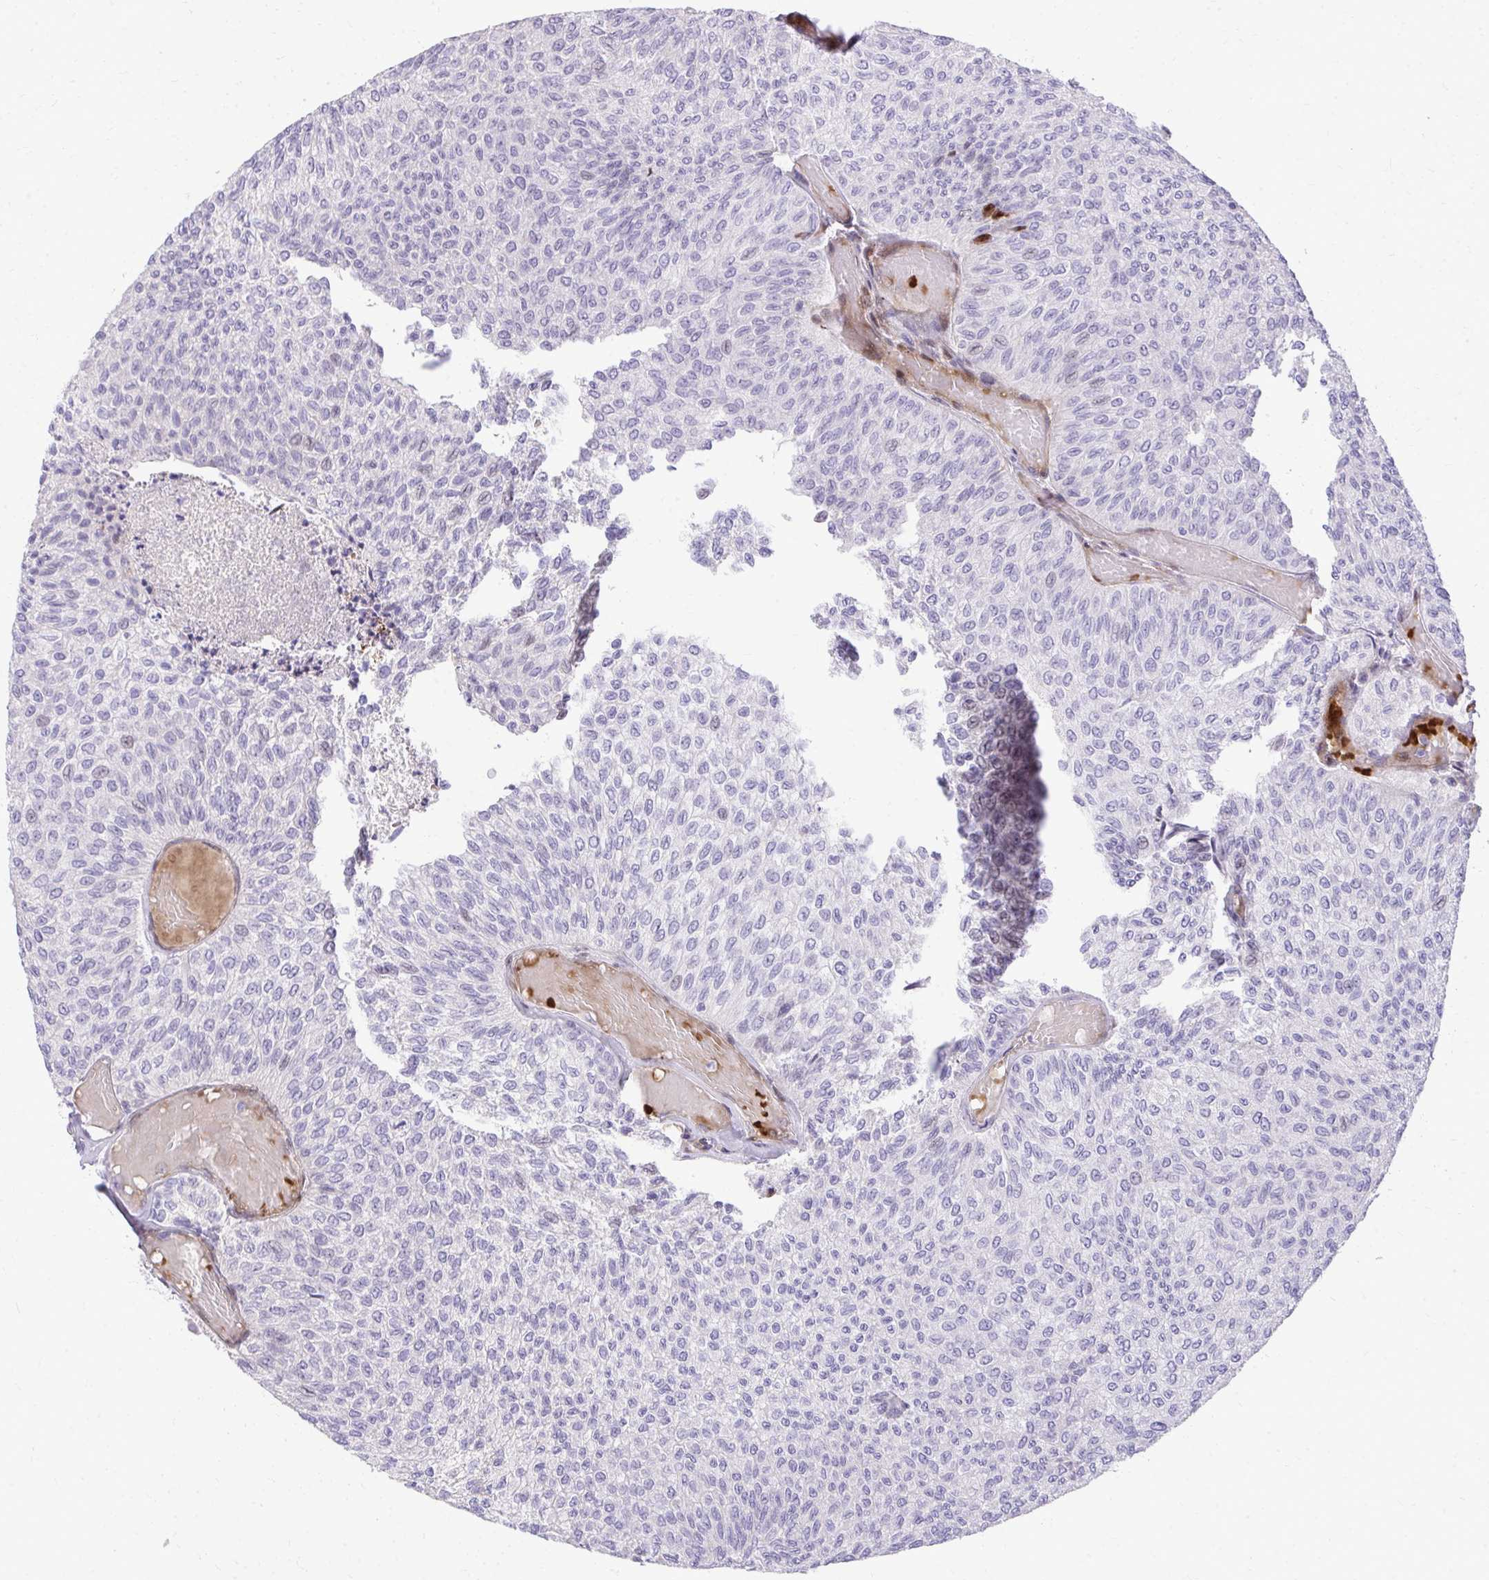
{"staining": {"intensity": "negative", "quantity": "none", "location": "none"}, "tissue": "urothelial cancer", "cell_type": "Tumor cells", "image_type": "cancer", "snomed": [{"axis": "morphology", "description": "Urothelial carcinoma, Low grade"}, {"axis": "topography", "description": "Urinary bladder"}], "caption": "High power microscopy micrograph of an IHC image of urothelial carcinoma (low-grade), revealing no significant expression in tumor cells. (DAB (3,3'-diaminobenzidine) immunohistochemistry (IHC), high magnification).", "gene": "DLX4", "patient": {"sex": "male", "age": 78}}